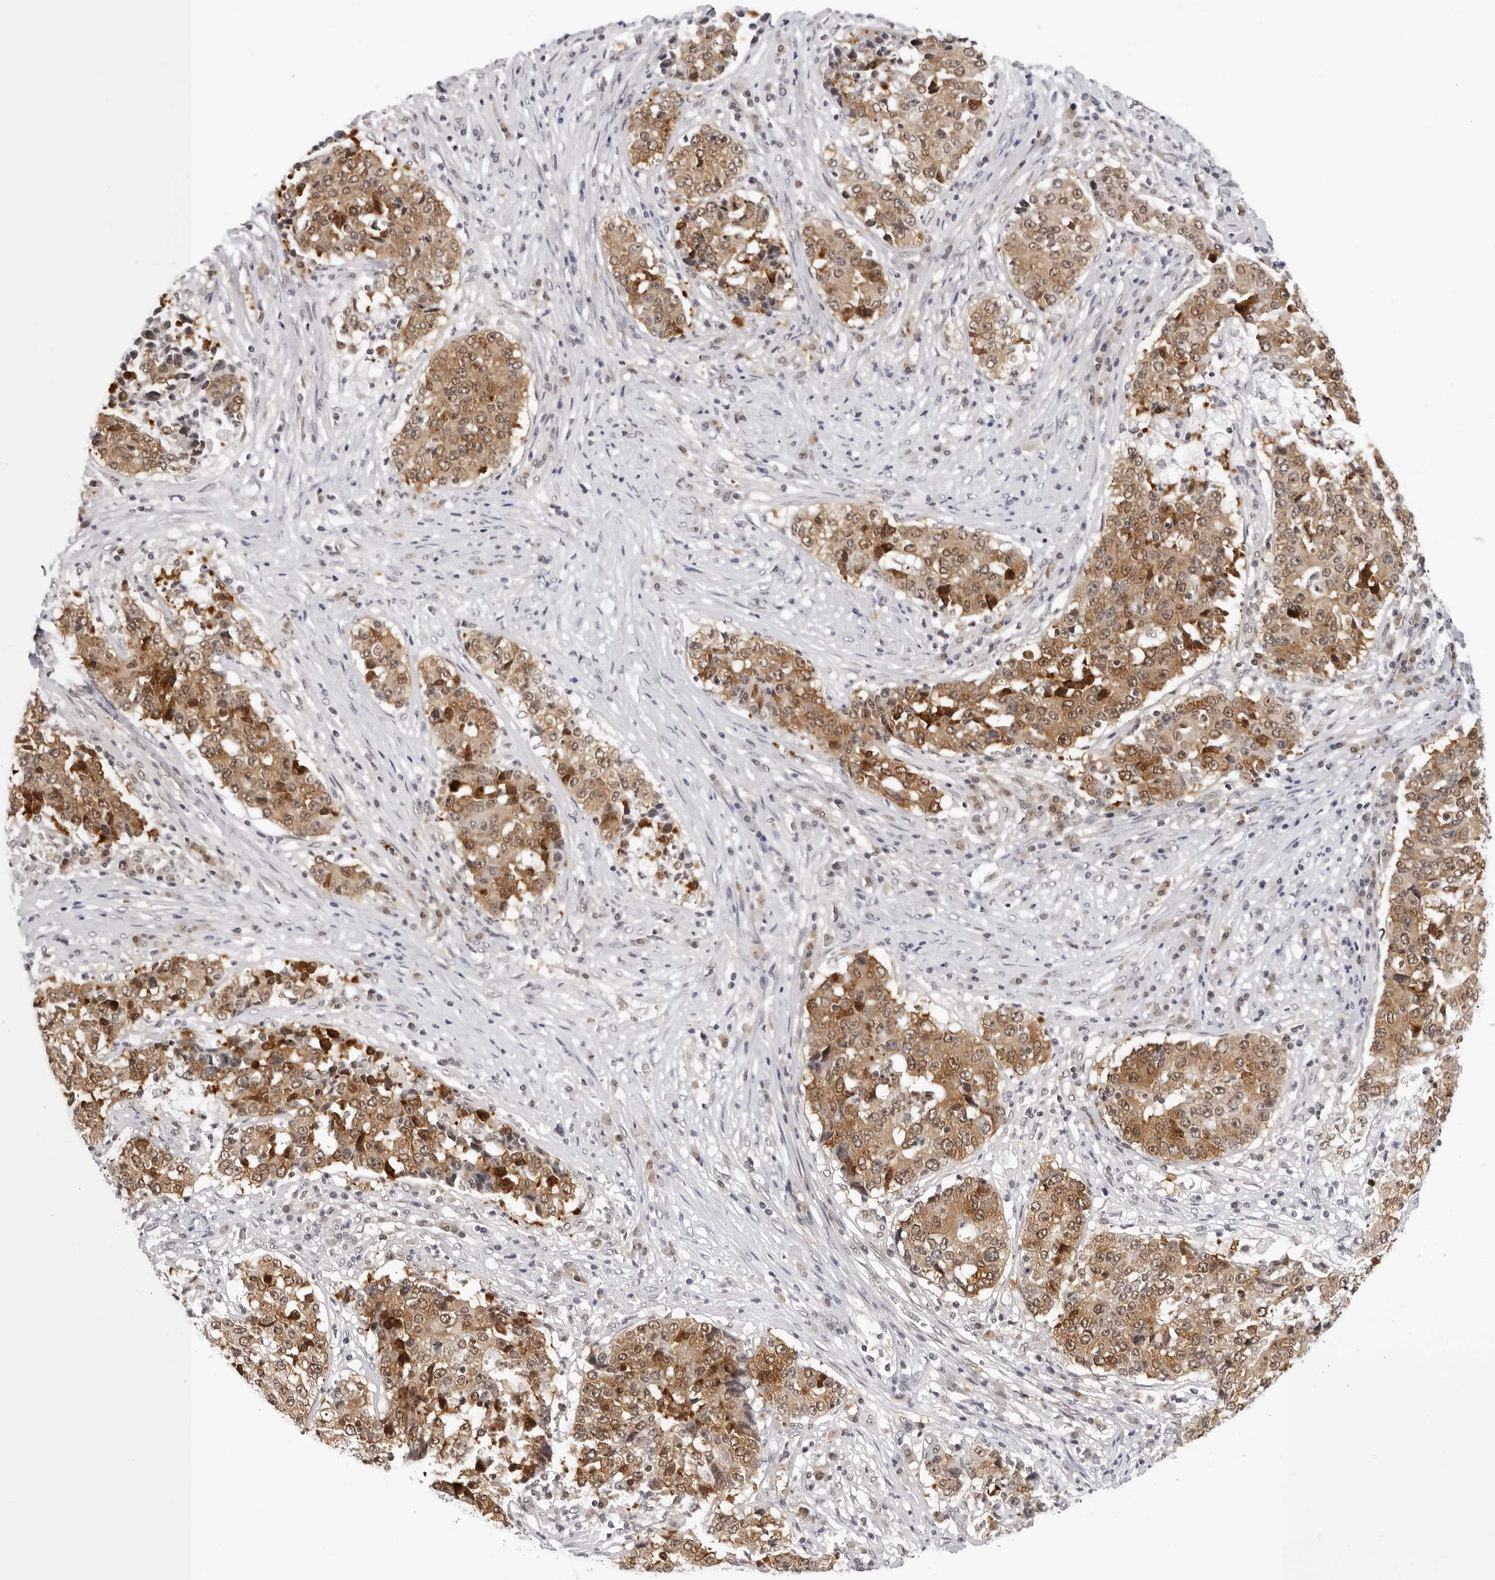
{"staining": {"intensity": "moderate", "quantity": ">75%", "location": "cytoplasmic/membranous,nuclear"}, "tissue": "stomach cancer", "cell_type": "Tumor cells", "image_type": "cancer", "snomed": [{"axis": "morphology", "description": "Adenocarcinoma, NOS"}, {"axis": "topography", "description": "Stomach"}], "caption": "Human stomach cancer stained with a protein marker exhibits moderate staining in tumor cells.", "gene": "WDR77", "patient": {"sex": "male", "age": 59}}